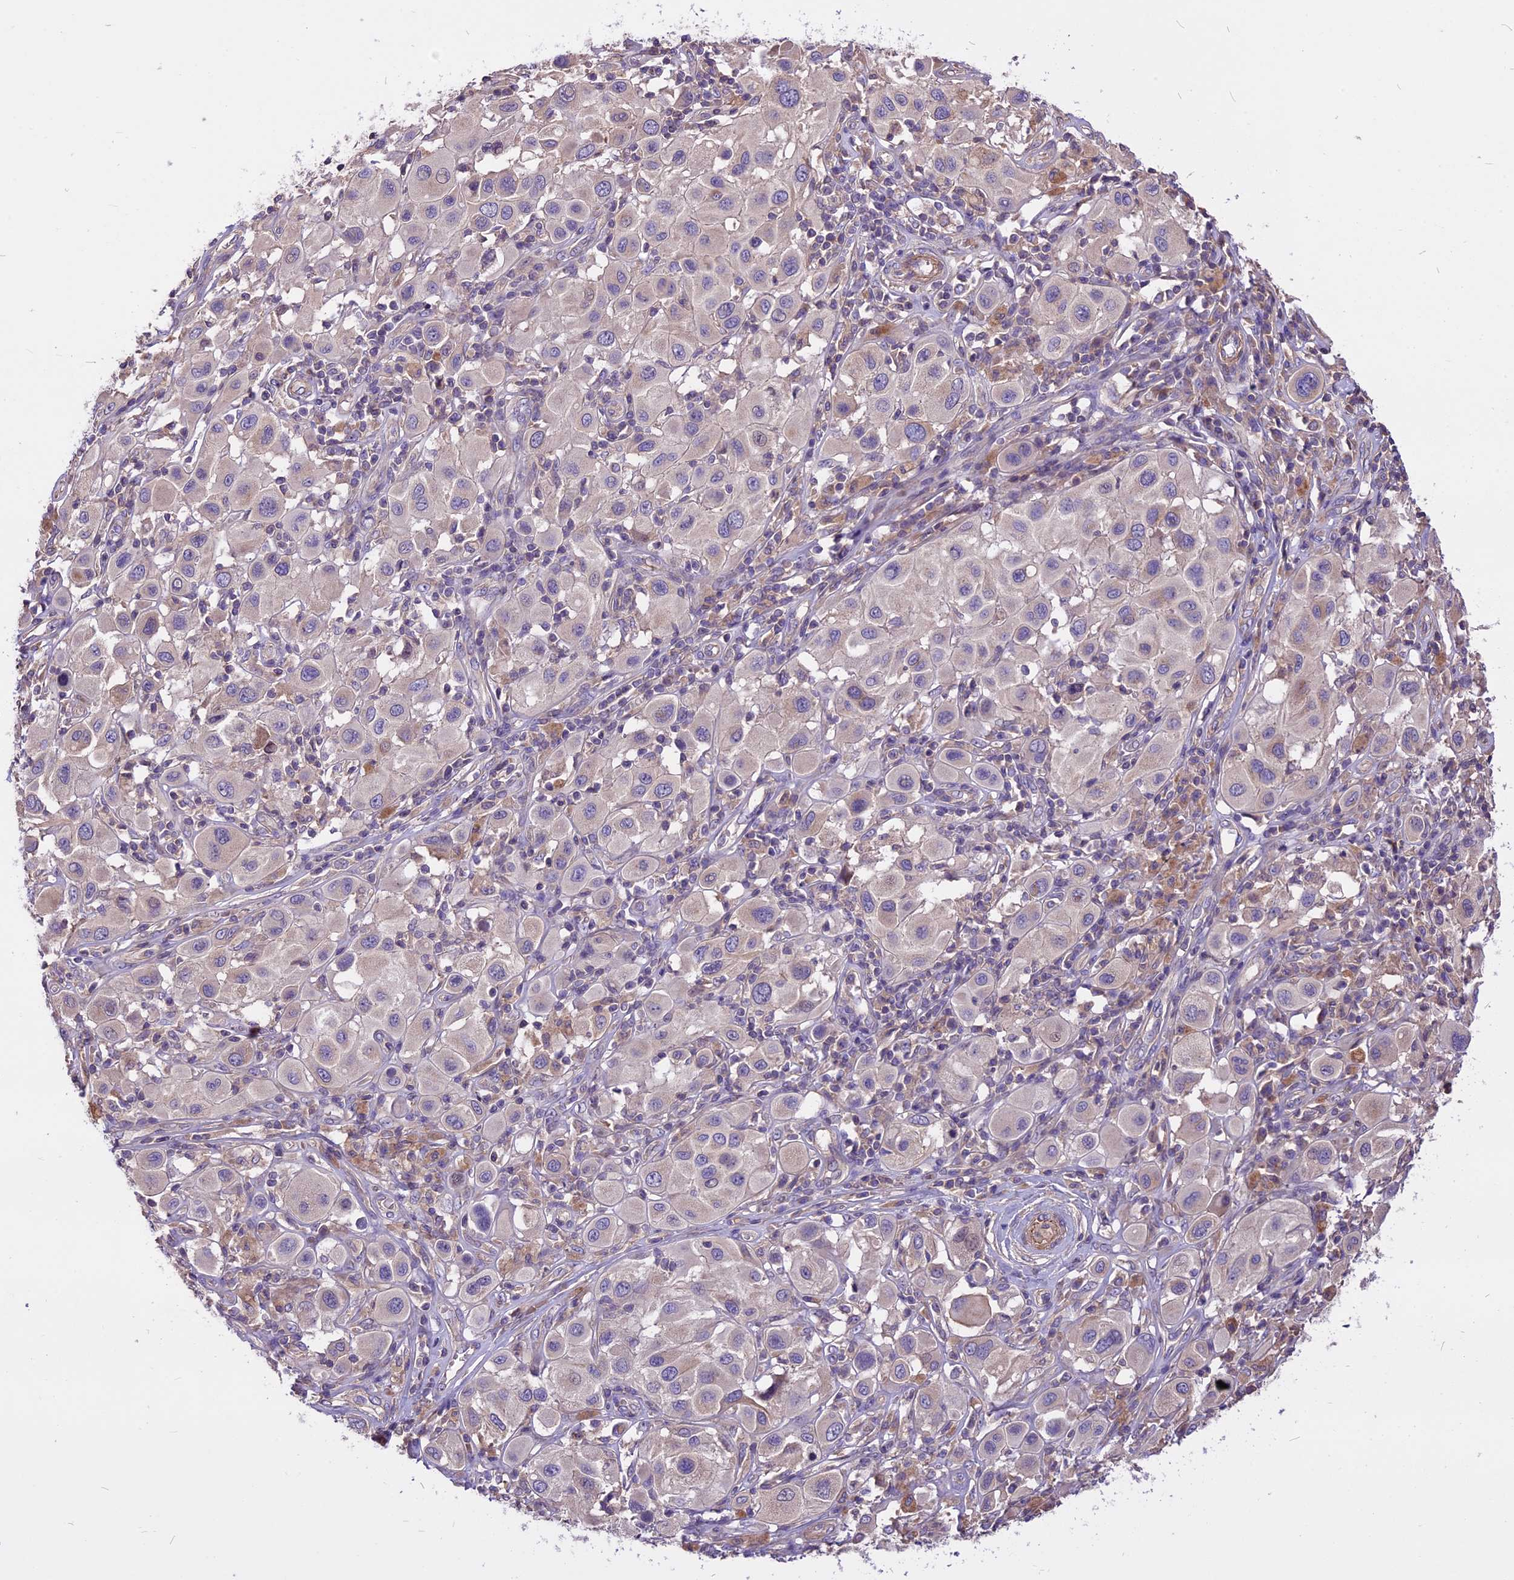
{"staining": {"intensity": "negative", "quantity": "none", "location": "none"}, "tissue": "melanoma", "cell_type": "Tumor cells", "image_type": "cancer", "snomed": [{"axis": "morphology", "description": "Malignant melanoma, Metastatic site"}, {"axis": "topography", "description": "Skin"}], "caption": "Malignant melanoma (metastatic site) stained for a protein using immunohistochemistry shows no expression tumor cells.", "gene": "ANO3", "patient": {"sex": "male", "age": 41}}